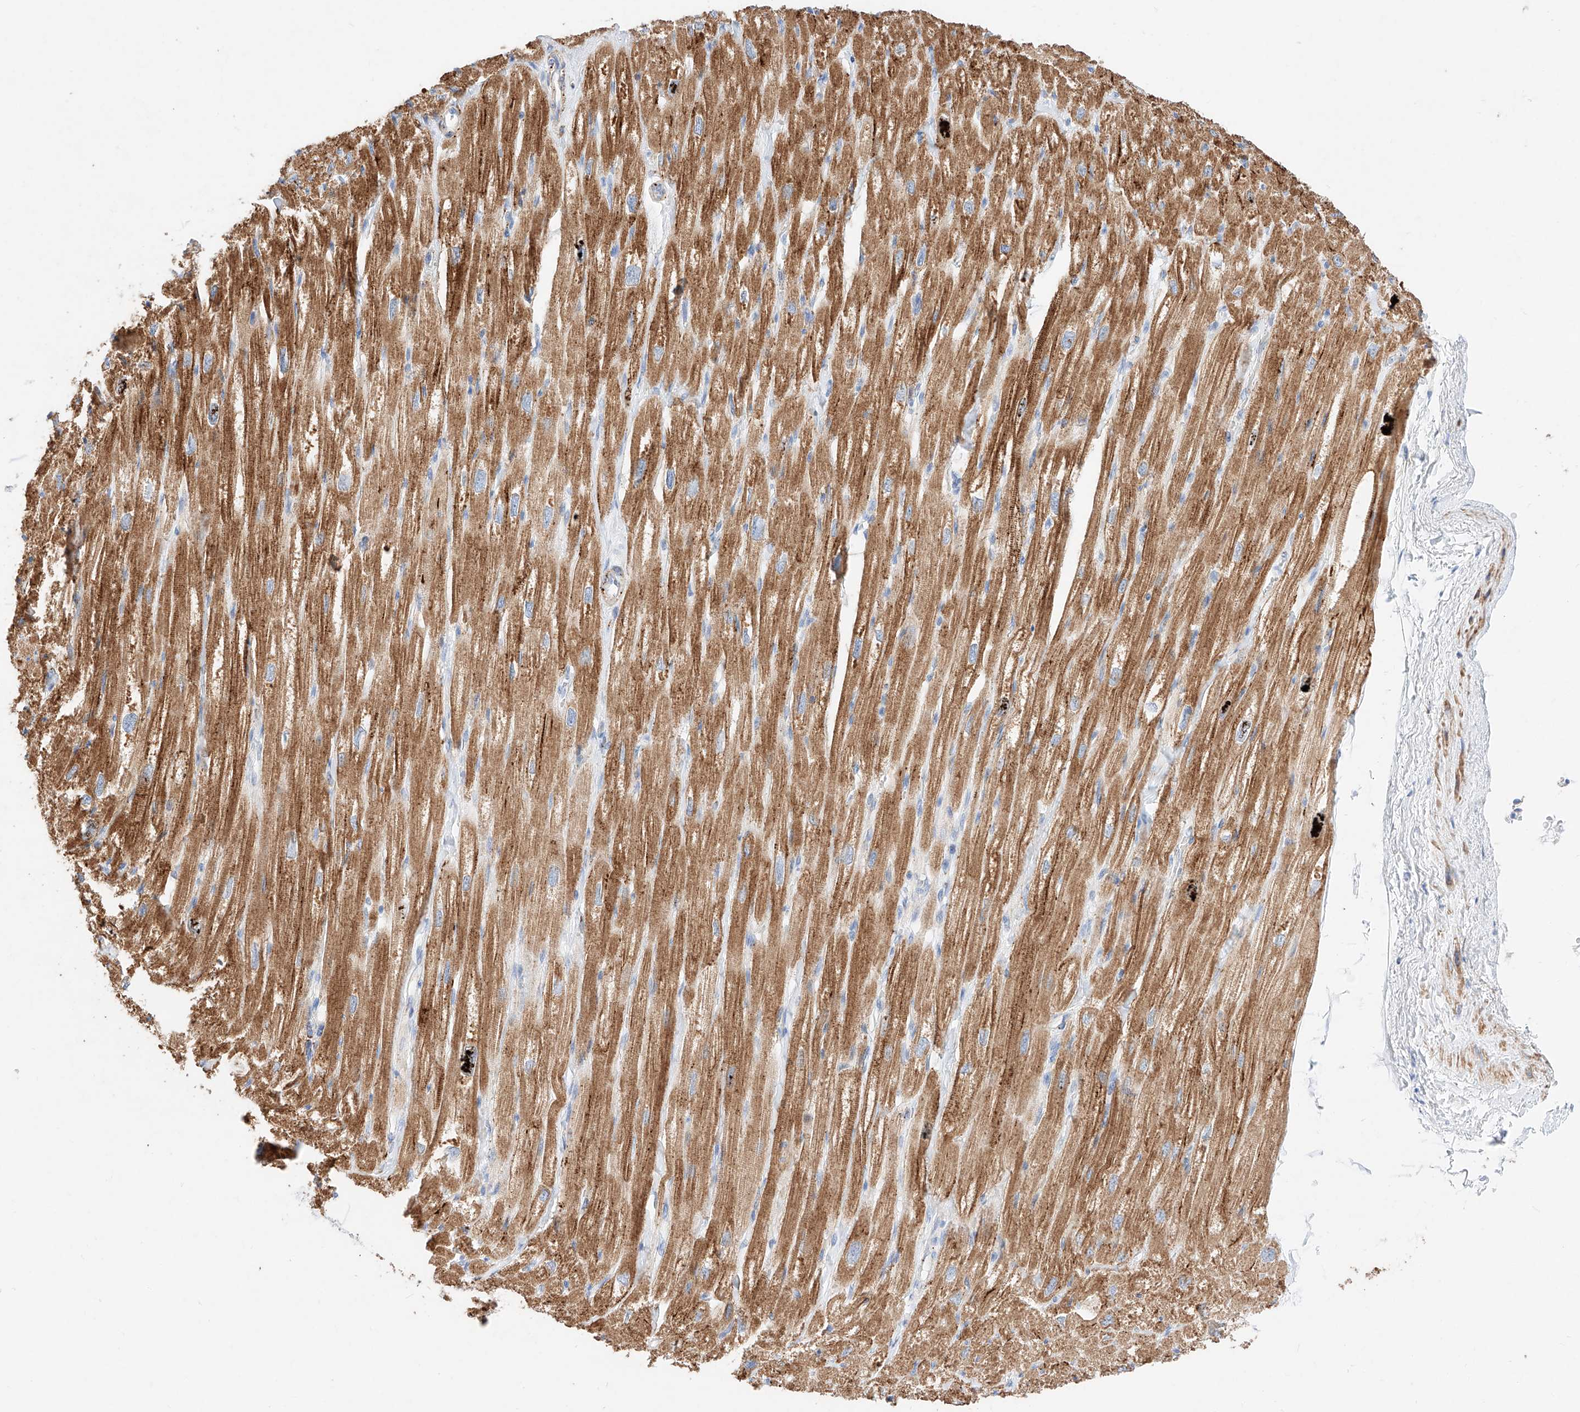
{"staining": {"intensity": "moderate", "quantity": ">75%", "location": "cytoplasmic/membranous"}, "tissue": "heart muscle", "cell_type": "Cardiomyocytes", "image_type": "normal", "snomed": [{"axis": "morphology", "description": "Normal tissue, NOS"}, {"axis": "topography", "description": "Heart"}], "caption": "Moderate cytoplasmic/membranous protein positivity is identified in approximately >75% of cardiomyocytes in heart muscle.", "gene": "C6orf62", "patient": {"sex": "male", "age": 50}}